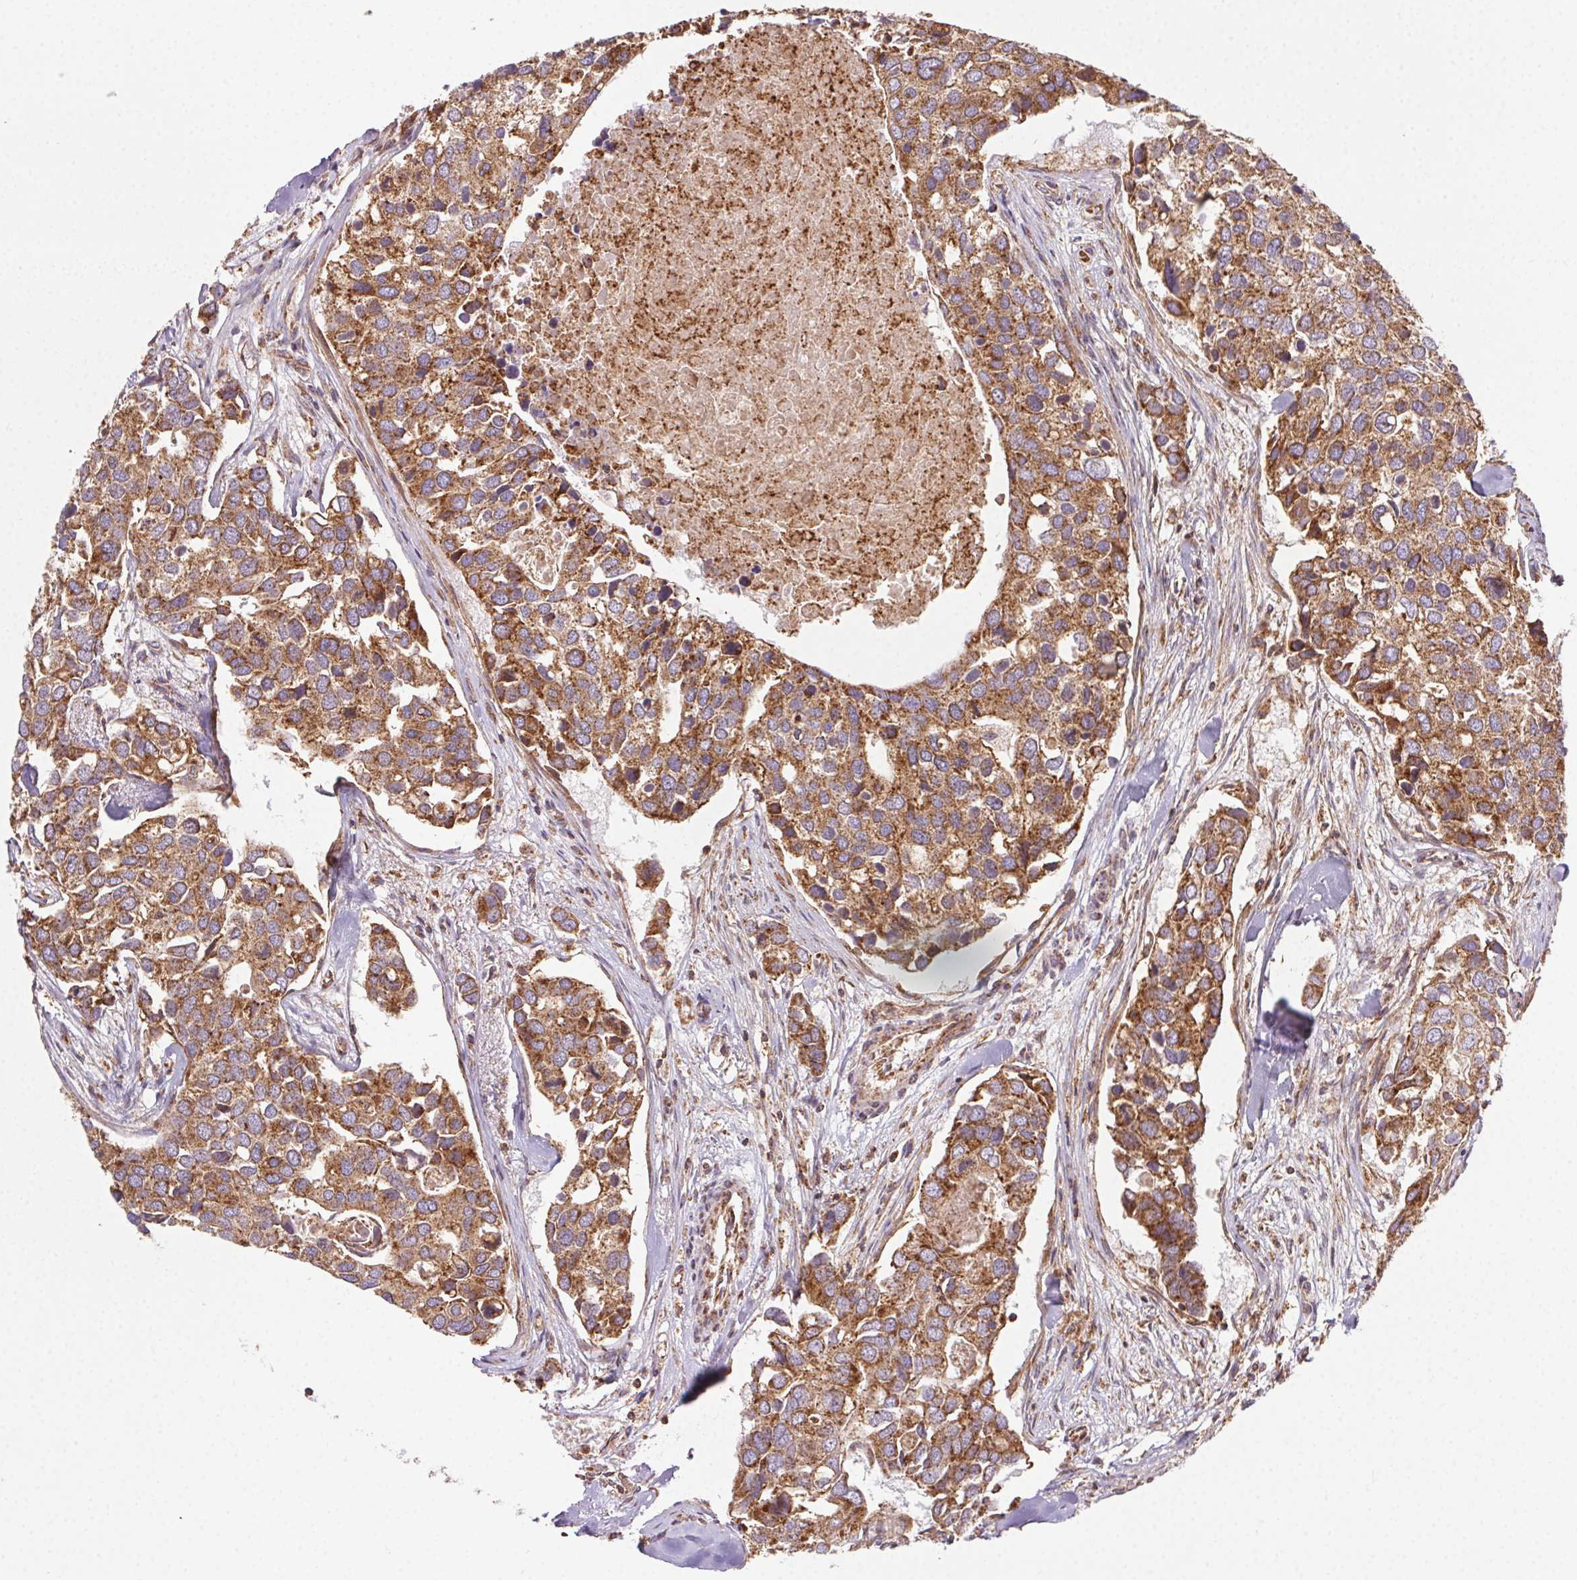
{"staining": {"intensity": "strong", "quantity": ">75%", "location": "cytoplasmic/membranous"}, "tissue": "breast cancer", "cell_type": "Tumor cells", "image_type": "cancer", "snomed": [{"axis": "morphology", "description": "Duct carcinoma"}, {"axis": "topography", "description": "Breast"}], "caption": "Tumor cells show high levels of strong cytoplasmic/membranous positivity in approximately >75% of cells in breast cancer. (DAB = brown stain, brightfield microscopy at high magnification).", "gene": "CLPB", "patient": {"sex": "female", "age": 83}}